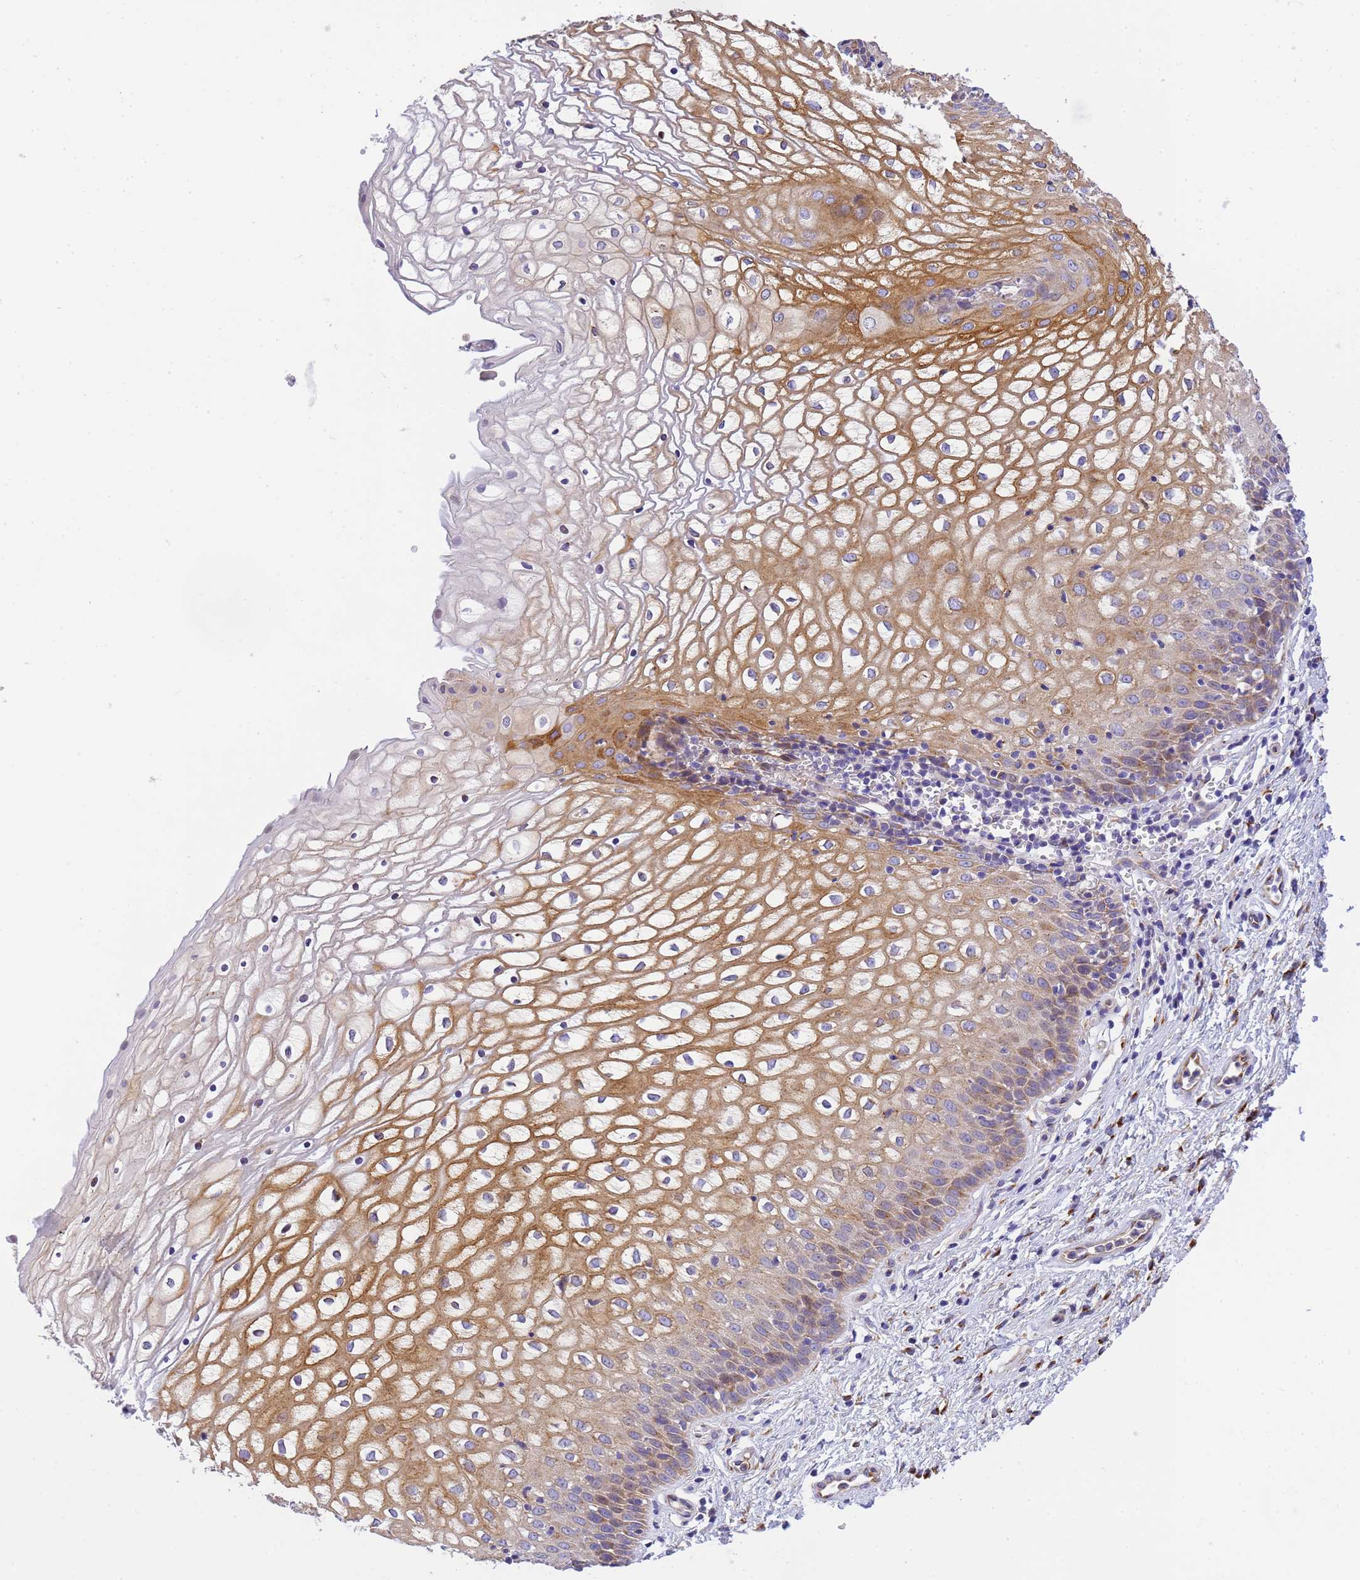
{"staining": {"intensity": "moderate", "quantity": "25%-75%", "location": "cytoplasmic/membranous"}, "tissue": "vagina", "cell_type": "Squamous epithelial cells", "image_type": "normal", "snomed": [{"axis": "morphology", "description": "Normal tissue, NOS"}, {"axis": "topography", "description": "Vagina"}], "caption": "Benign vagina exhibits moderate cytoplasmic/membranous positivity in about 25%-75% of squamous epithelial cells.", "gene": "RHBDD3", "patient": {"sex": "female", "age": 34}}